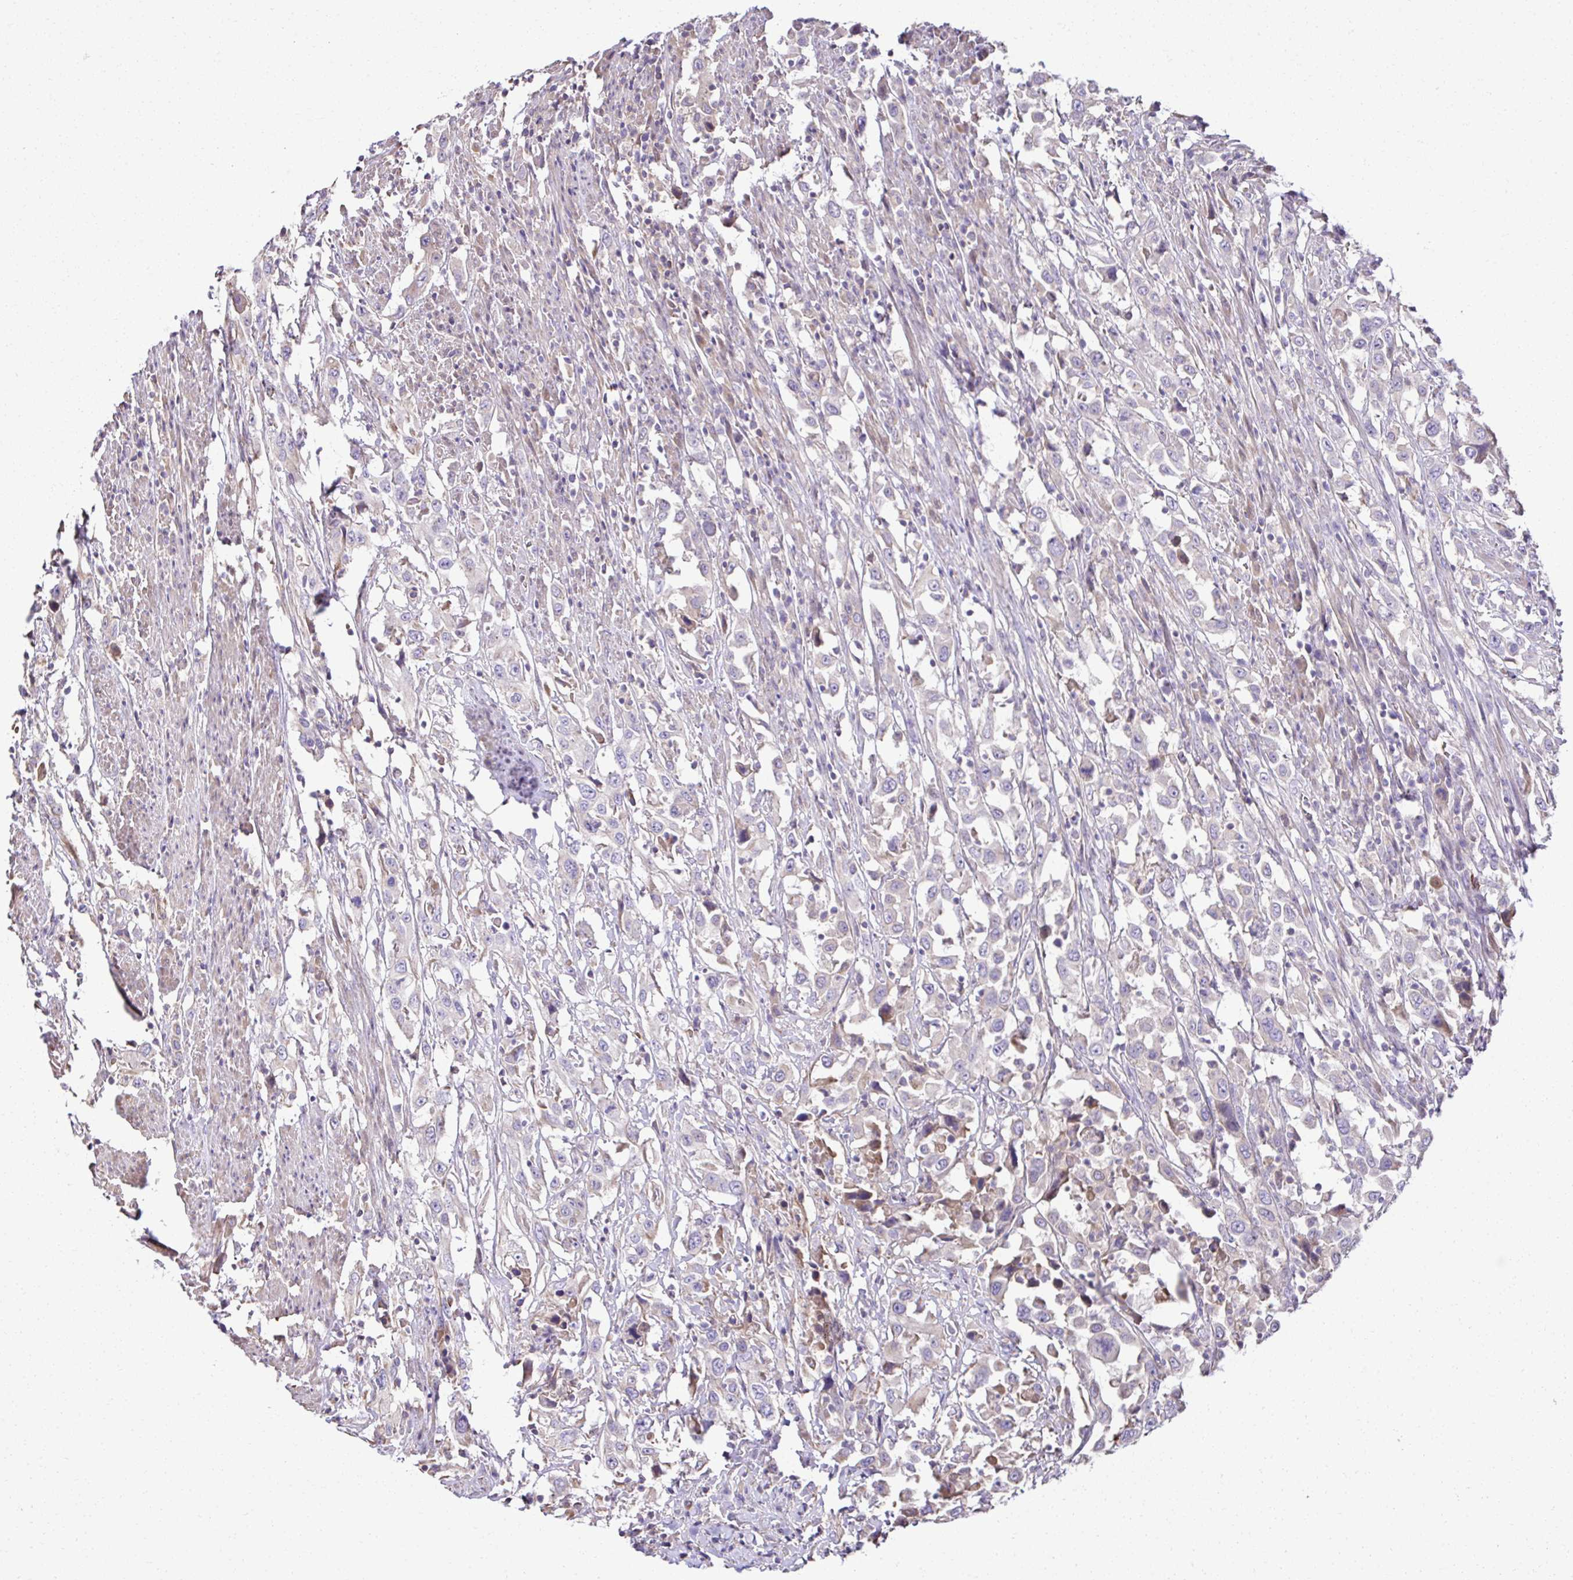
{"staining": {"intensity": "negative", "quantity": "none", "location": "none"}, "tissue": "urothelial cancer", "cell_type": "Tumor cells", "image_type": "cancer", "snomed": [{"axis": "morphology", "description": "Urothelial carcinoma, High grade"}, {"axis": "topography", "description": "Urinary bladder"}], "caption": "Tumor cells are negative for brown protein staining in urothelial cancer.", "gene": "CCDC85C", "patient": {"sex": "male", "age": 61}}